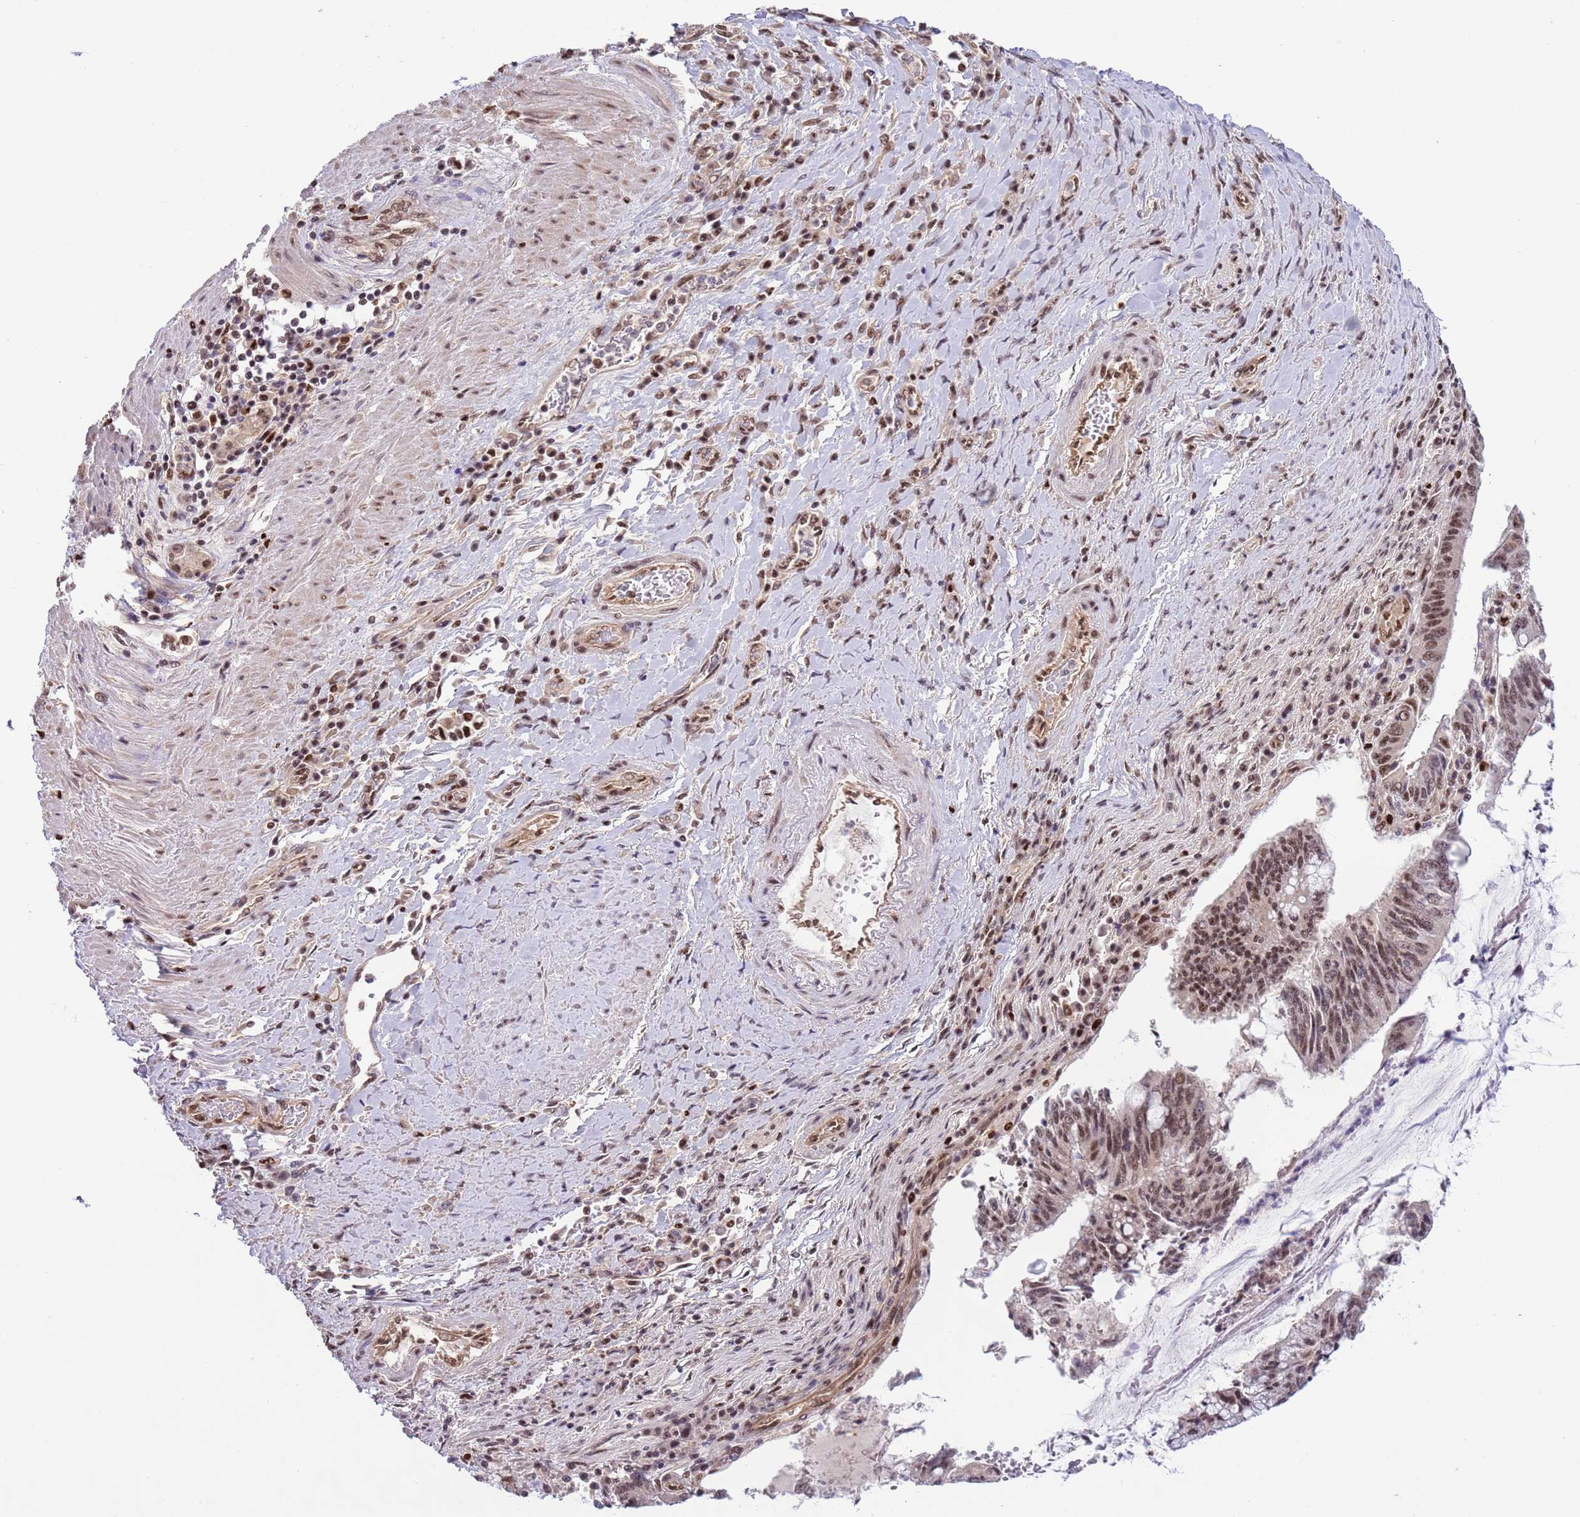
{"staining": {"intensity": "moderate", "quantity": ">75%", "location": "nuclear"}, "tissue": "pancreatic cancer", "cell_type": "Tumor cells", "image_type": "cancer", "snomed": [{"axis": "morphology", "description": "Adenocarcinoma, NOS"}, {"axis": "topography", "description": "Pancreas"}], "caption": "Immunohistochemical staining of human adenocarcinoma (pancreatic) exhibits medium levels of moderate nuclear protein positivity in about >75% of tumor cells.", "gene": "PRPF6", "patient": {"sex": "female", "age": 50}}